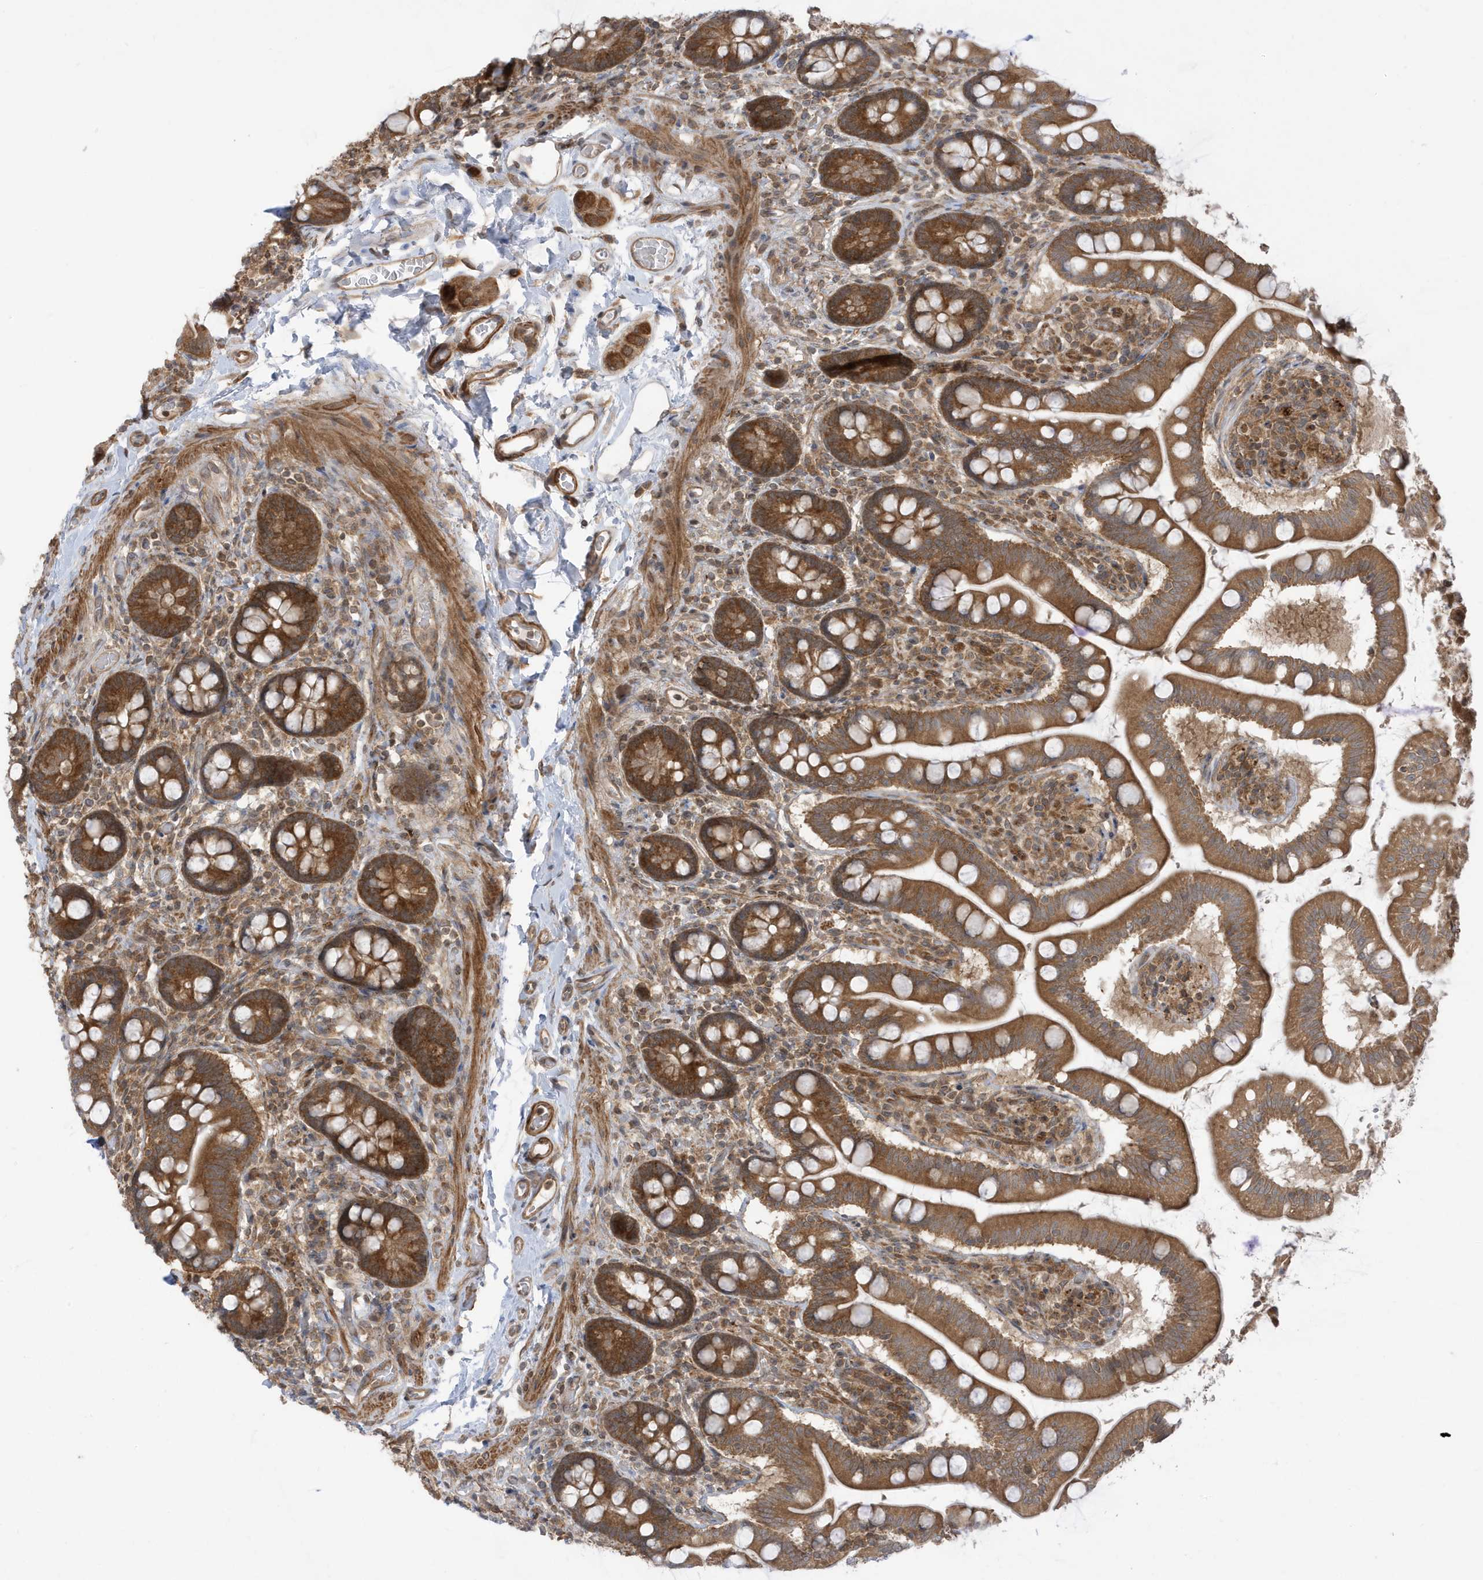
{"staining": {"intensity": "moderate", "quantity": ">75%", "location": "cytoplasmic/membranous"}, "tissue": "small intestine", "cell_type": "Glandular cells", "image_type": "normal", "snomed": [{"axis": "morphology", "description": "Normal tissue, NOS"}, {"axis": "topography", "description": "Small intestine"}], "caption": "IHC (DAB (3,3'-diaminobenzidine)) staining of benign small intestine exhibits moderate cytoplasmic/membranous protein expression in approximately >75% of glandular cells. Immunohistochemistry (ihc) stains the protein in brown and the nuclei are stained blue.", "gene": "DHX36", "patient": {"sex": "female", "age": 64}}